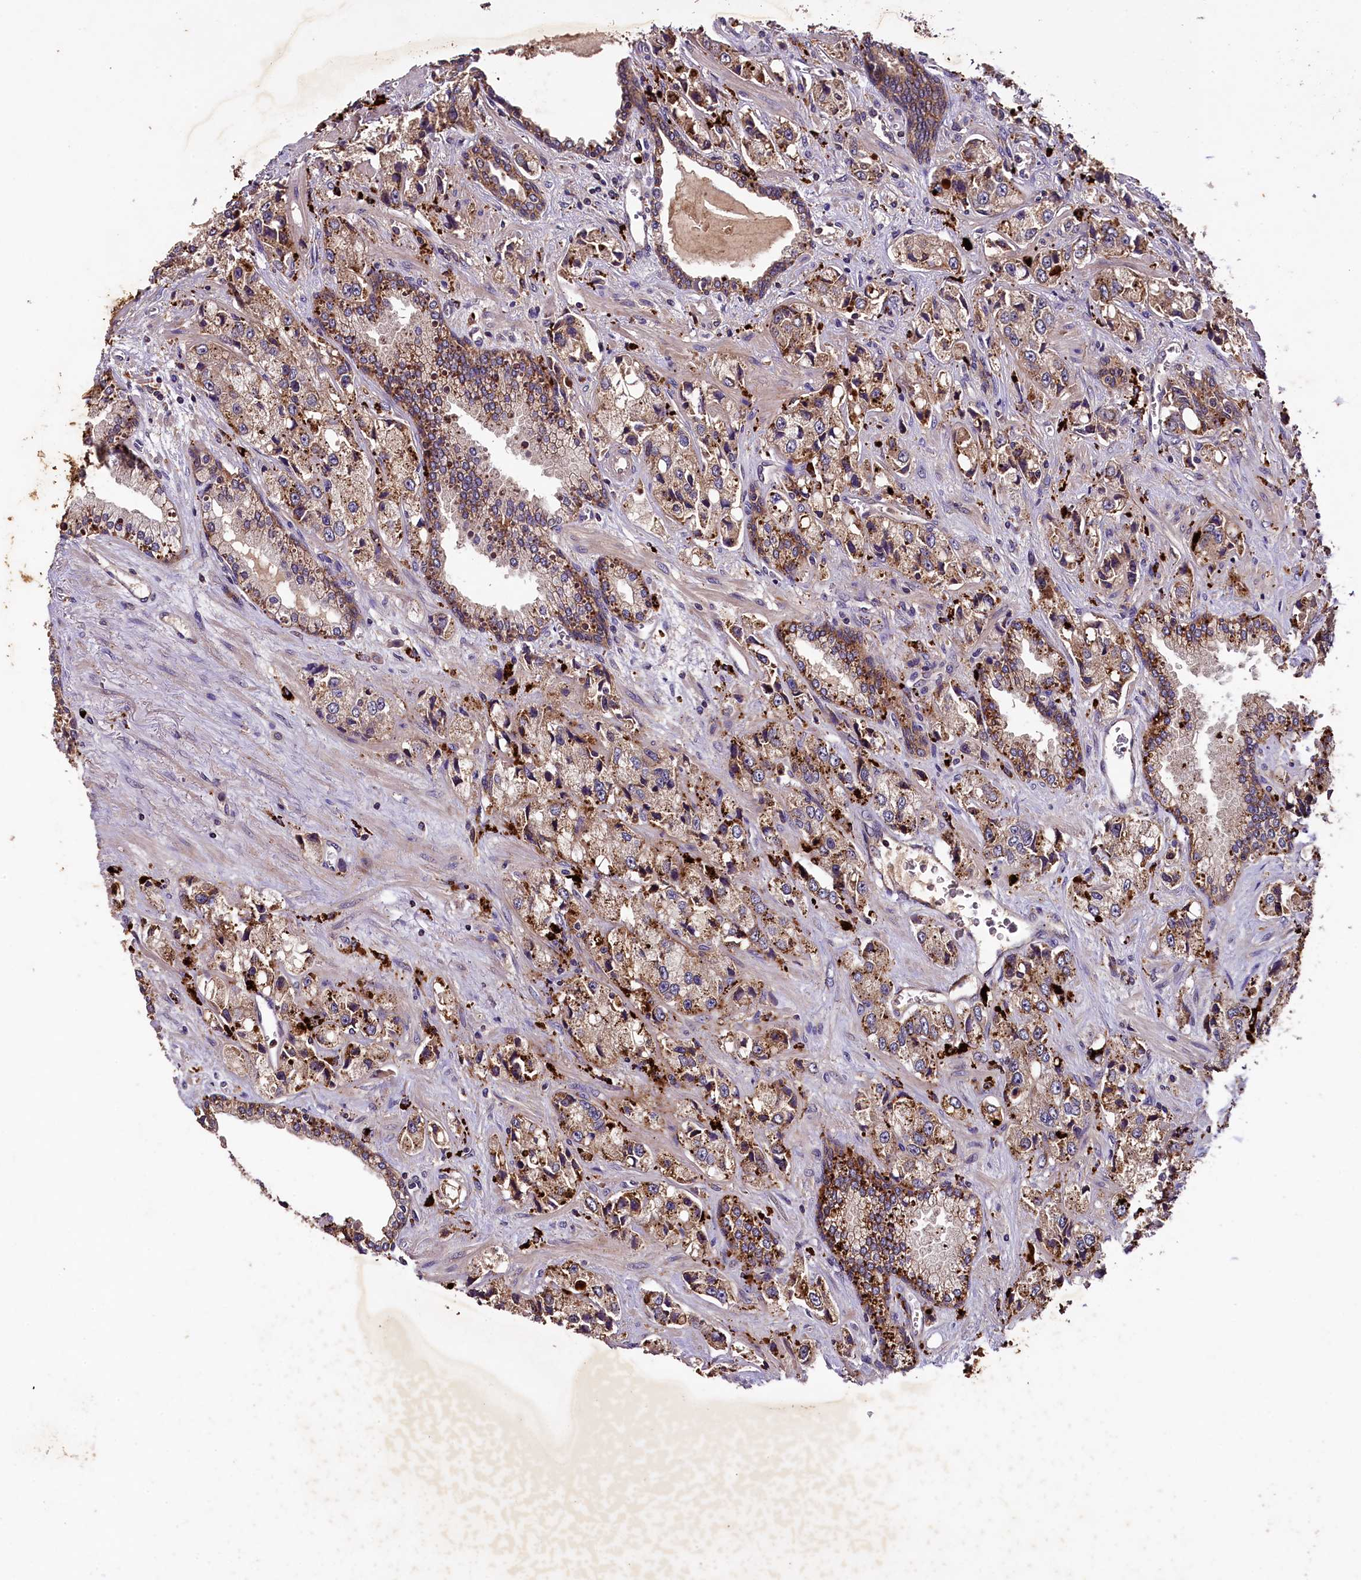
{"staining": {"intensity": "moderate", "quantity": ">75%", "location": "cytoplasmic/membranous"}, "tissue": "prostate cancer", "cell_type": "Tumor cells", "image_type": "cancer", "snomed": [{"axis": "morphology", "description": "Adenocarcinoma, High grade"}, {"axis": "topography", "description": "Prostate"}], "caption": "Immunohistochemical staining of human prostate cancer demonstrates medium levels of moderate cytoplasmic/membranous staining in about >75% of tumor cells. (DAB (3,3'-diaminobenzidine) = brown stain, brightfield microscopy at high magnification).", "gene": "PLXNB1", "patient": {"sex": "male", "age": 74}}